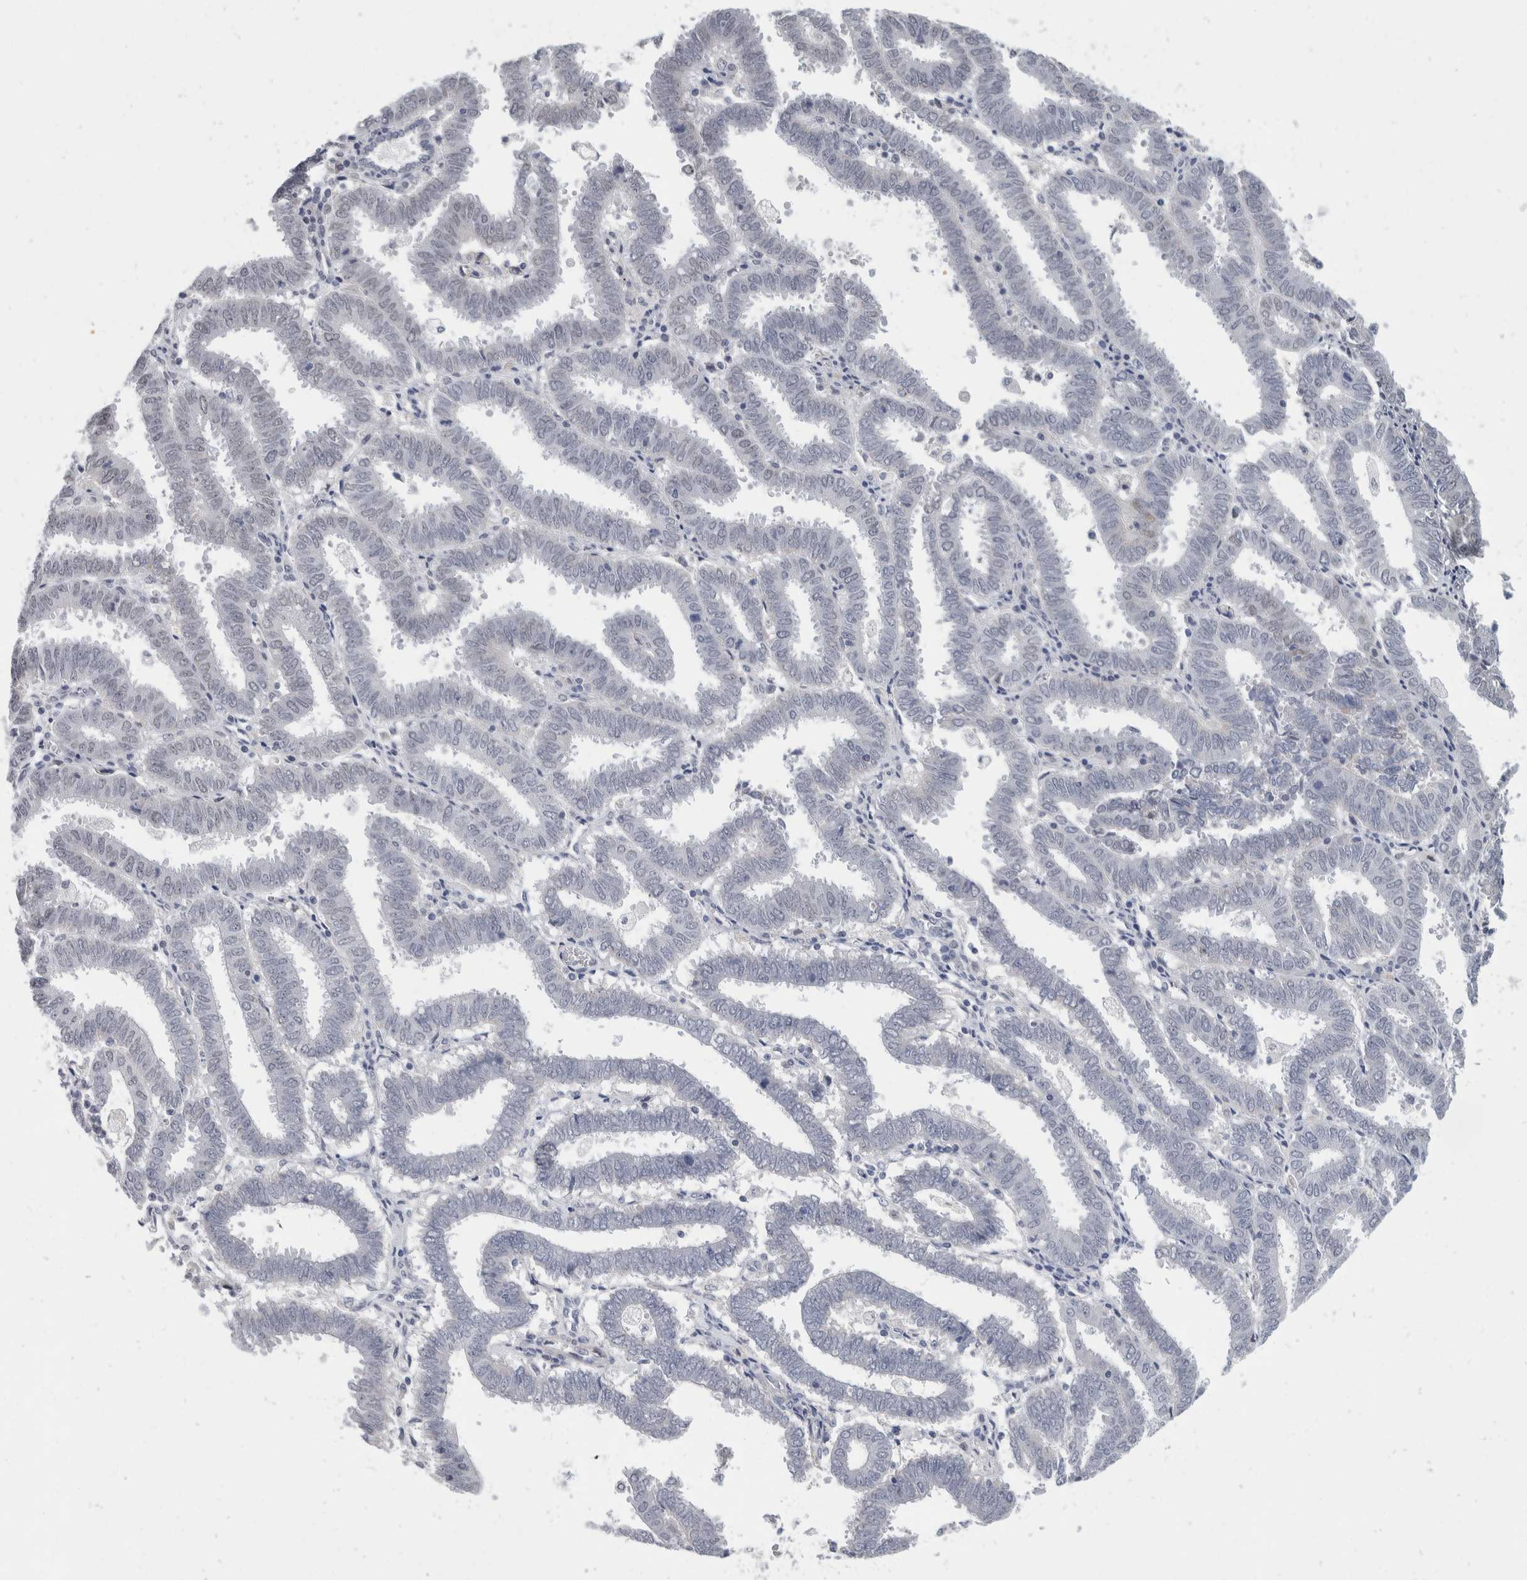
{"staining": {"intensity": "negative", "quantity": "none", "location": "none"}, "tissue": "endometrial cancer", "cell_type": "Tumor cells", "image_type": "cancer", "snomed": [{"axis": "morphology", "description": "Adenocarcinoma, NOS"}, {"axis": "topography", "description": "Uterus"}], "caption": "Immunohistochemistry of human adenocarcinoma (endometrial) shows no expression in tumor cells.", "gene": "CATSPERD", "patient": {"sex": "female", "age": 83}}